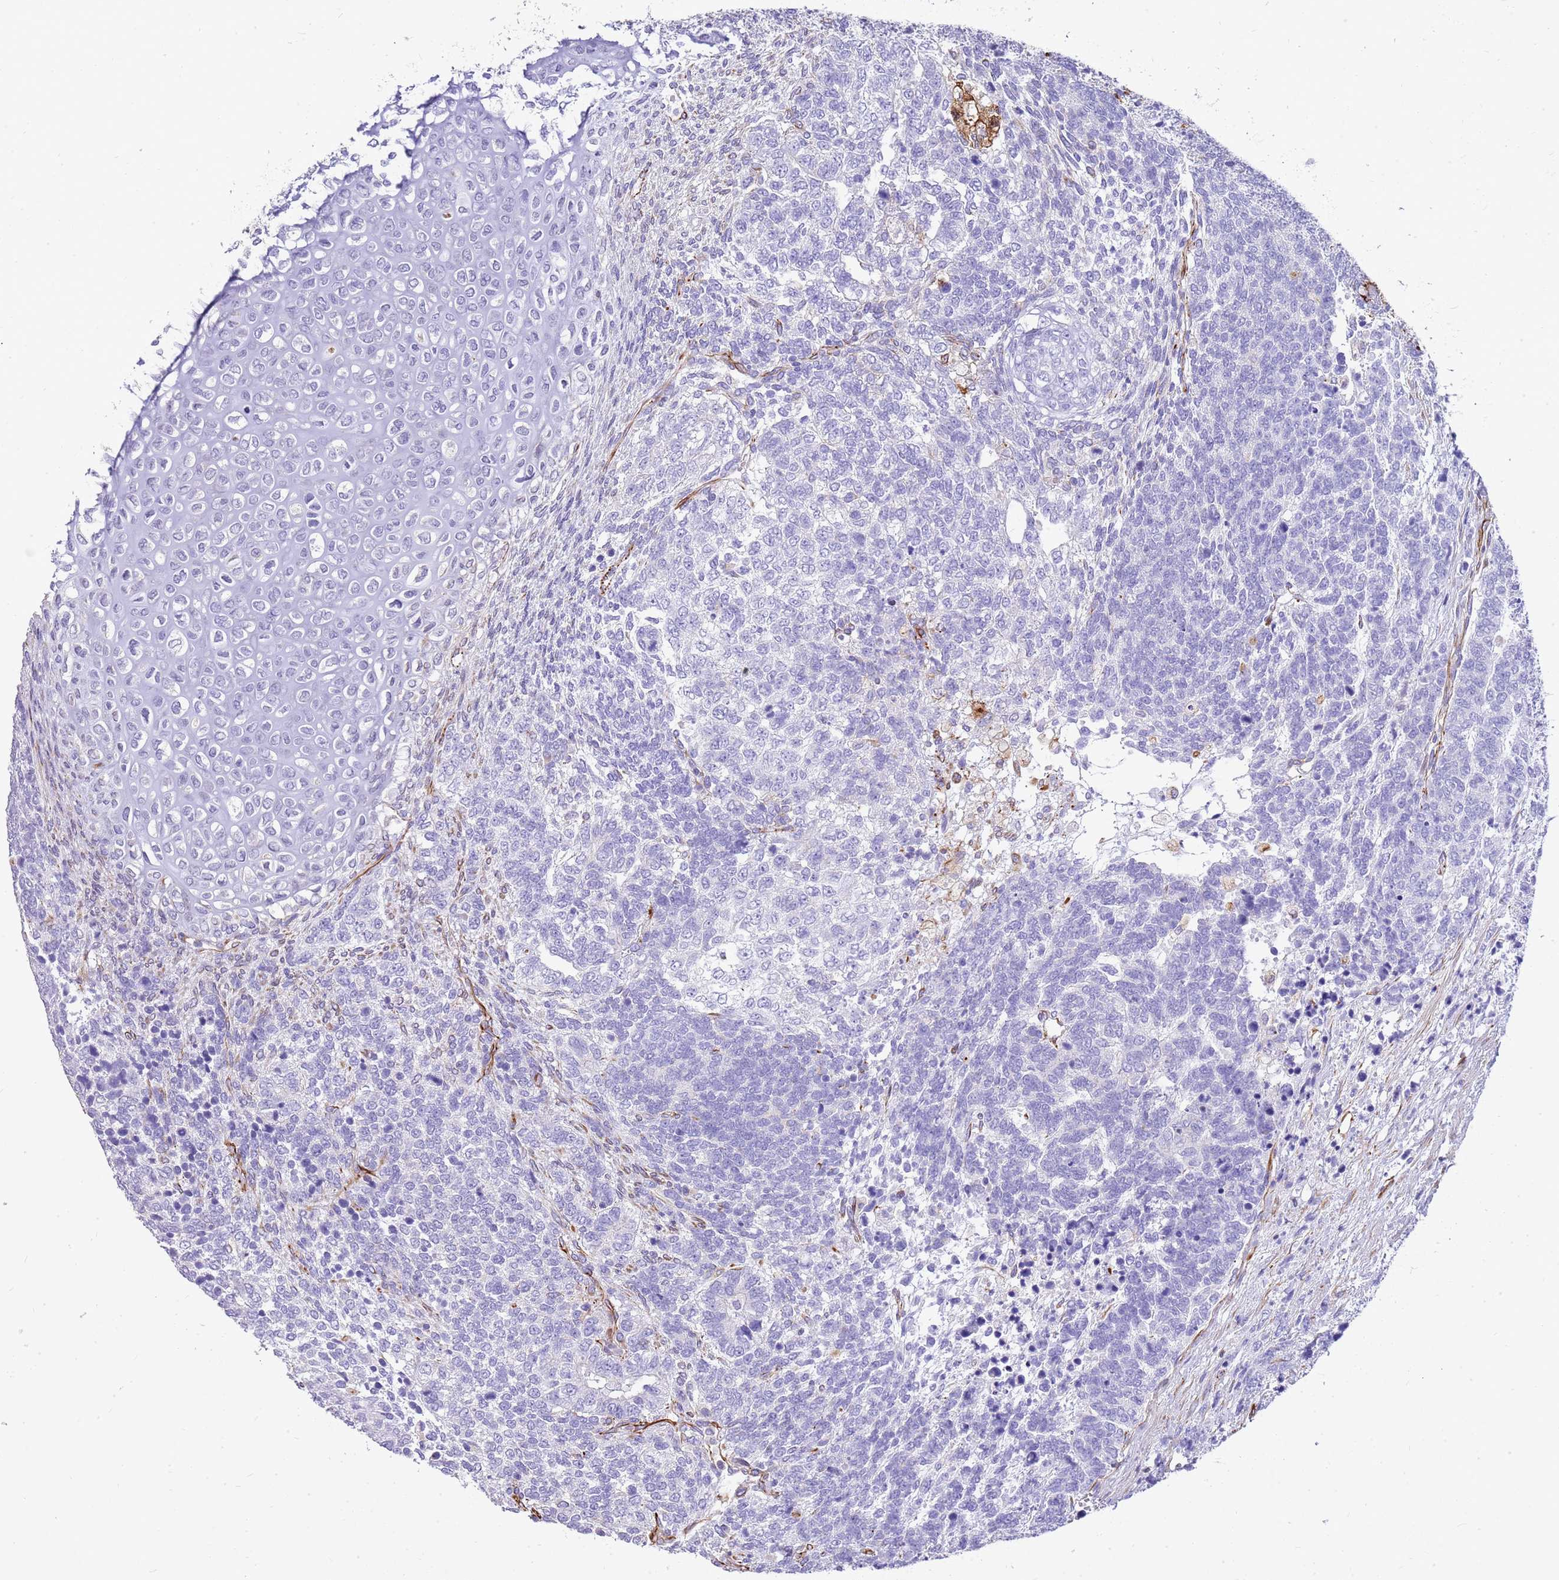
{"staining": {"intensity": "negative", "quantity": "none", "location": "none"}, "tissue": "testis cancer", "cell_type": "Tumor cells", "image_type": "cancer", "snomed": [{"axis": "morphology", "description": "Carcinoma, Embryonal, NOS"}, {"axis": "topography", "description": "Testis"}], "caption": "A histopathology image of human embryonal carcinoma (testis) is negative for staining in tumor cells. (Immunohistochemistry (ihc), brightfield microscopy, high magnification).", "gene": "ZDHHC1", "patient": {"sex": "male", "age": 23}}